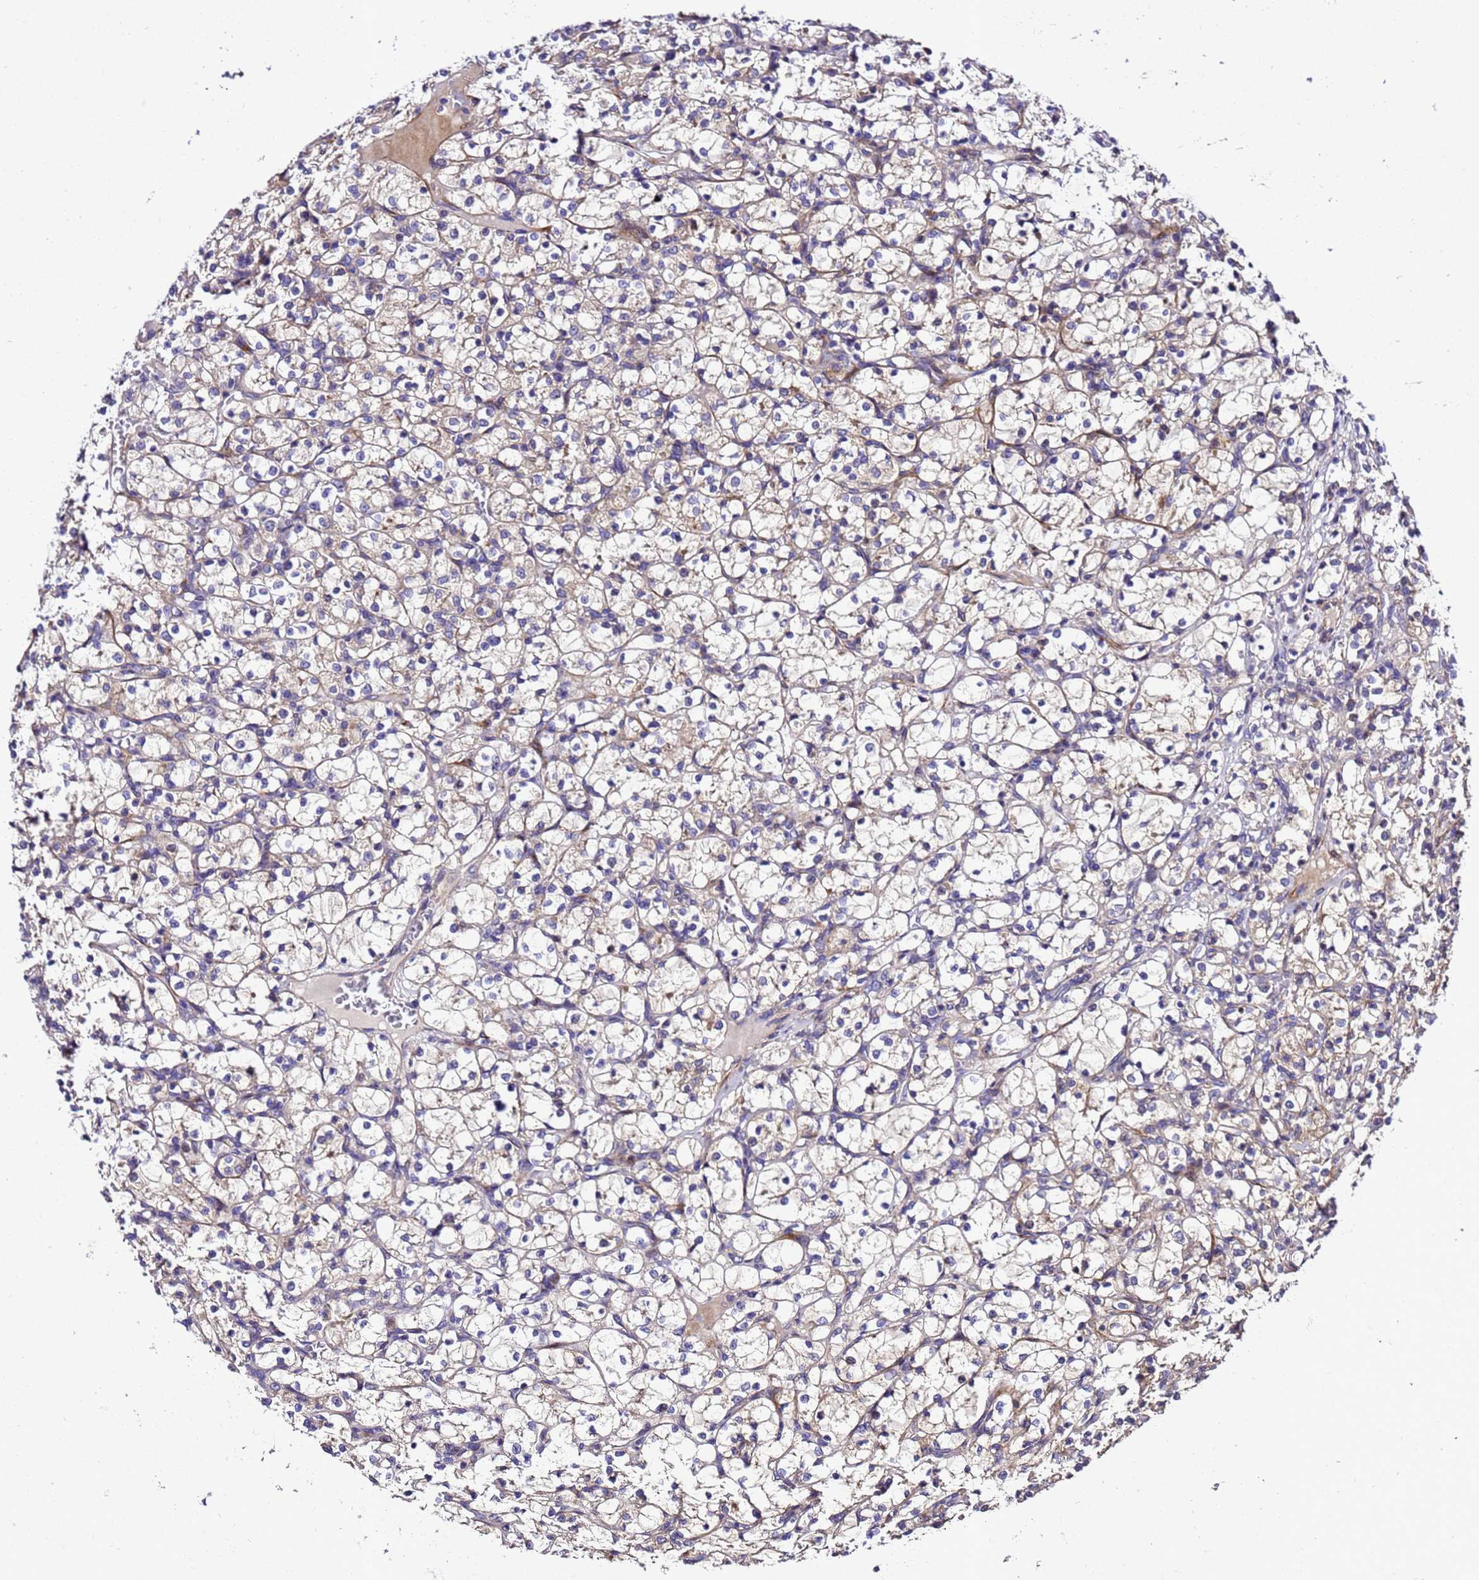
{"staining": {"intensity": "weak", "quantity": "25%-75%", "location": "cytoplasmic/membranous"}, "tissue": "renal cancer", "cell_type": "Tumor cells", "image_type": "cancer", "snomed": [{"axis": "morphology", "description": "Adenocarcinoma, NOS"}, {"axis": "topography", "description": "Kidney"}], "caption": "Renal cancer (adenocarcinoma) stained with a brown dye reveals weak cytoplasmic/membranous positive staining in about 25%-75% of tumor cells.", "gene": "ZNF417", "patient": {"sex": "female", "age": 69}}